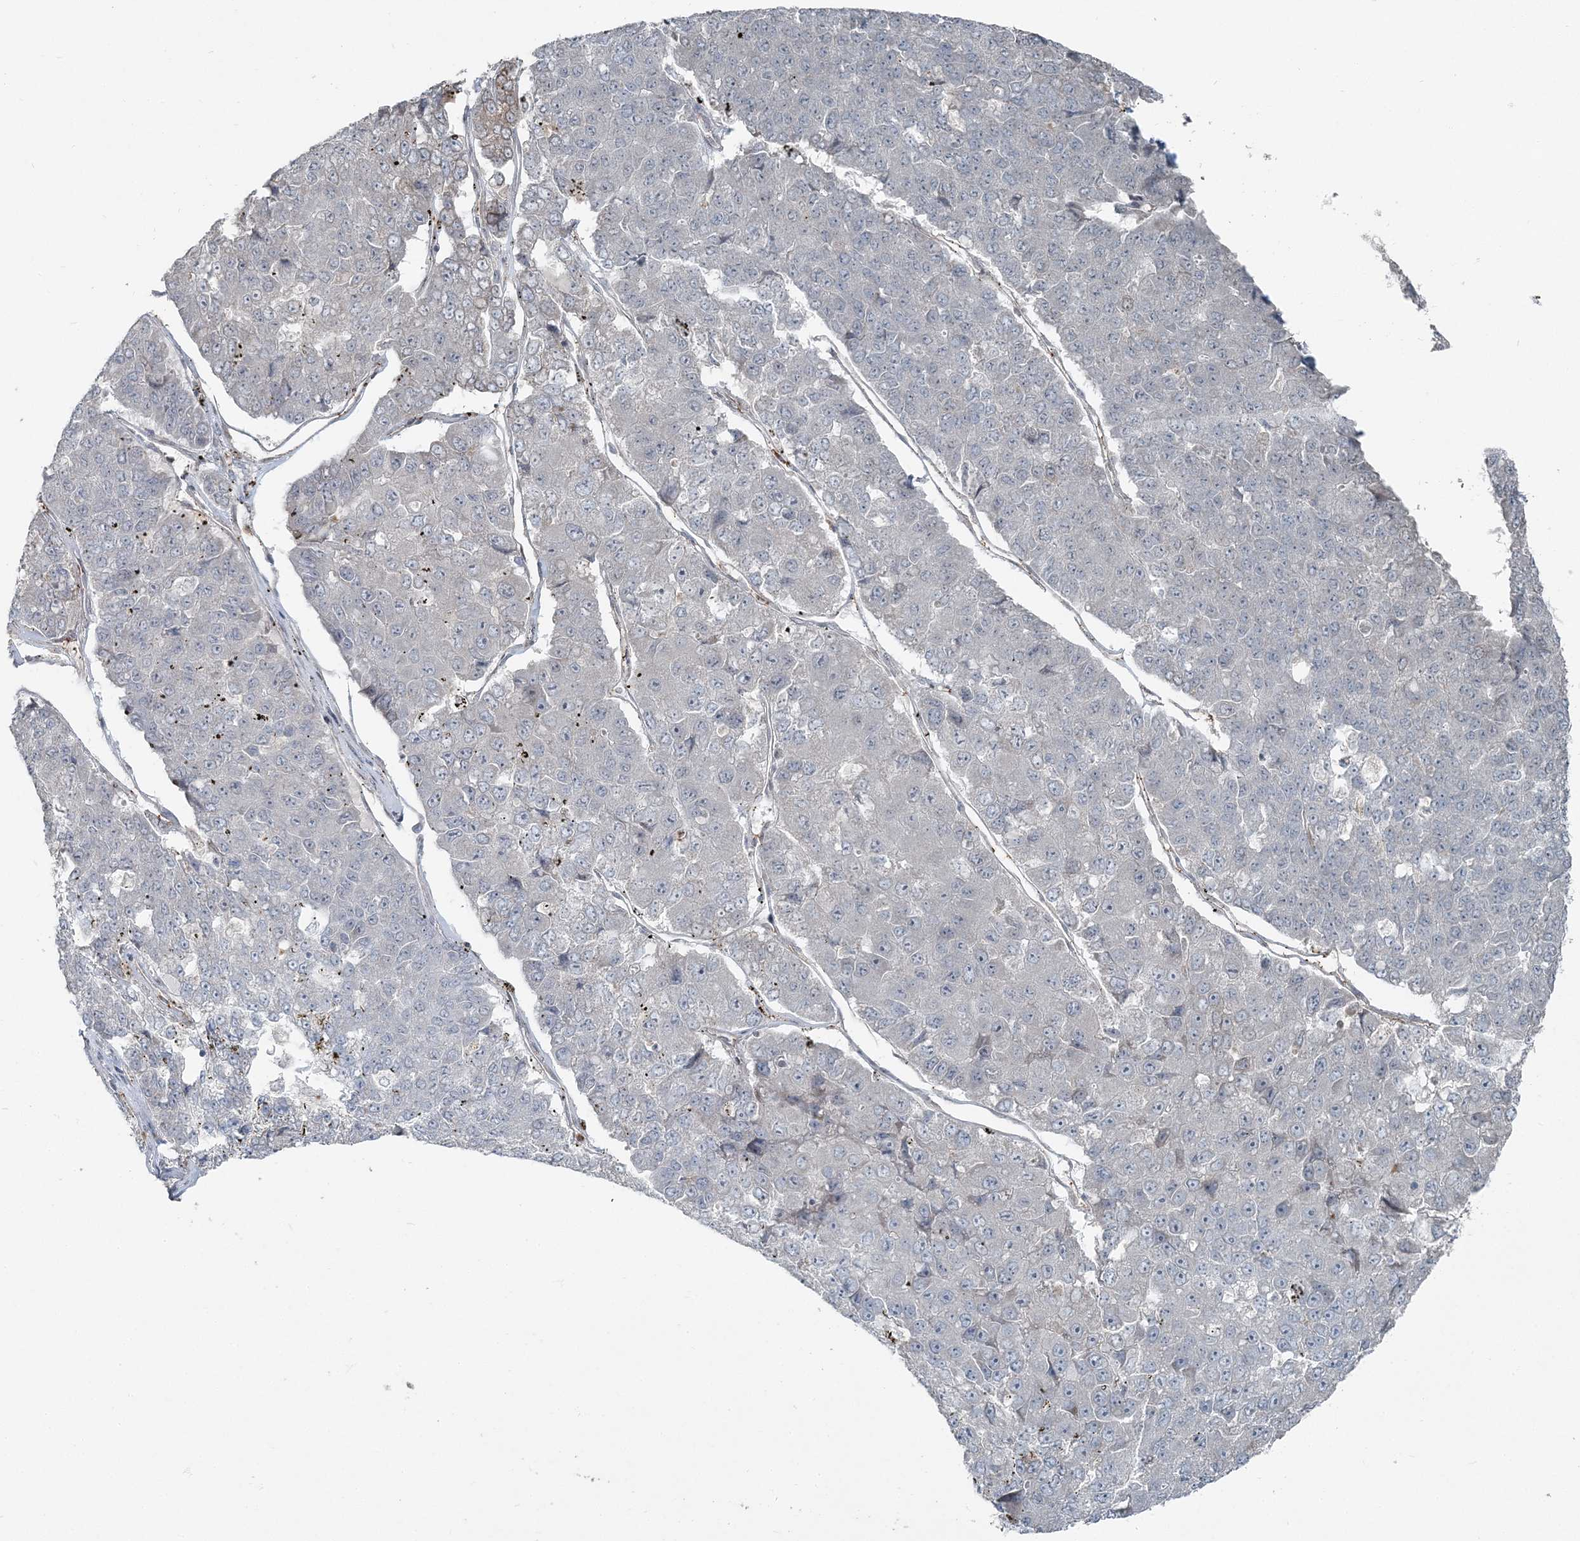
{"staining": {"intensity": "negative", "quantity": "none", "location": "none"}, "tissue": "pancreatic cancer", "cell_type": "Tumor cells", "image_type": "cancer", "snomed": [{"axis": "morphology", "description": "Adenocarcinoma, NOS"}, {"axis": "topography", "description": "Pancreas"}], "caption": "Immunohistochemical staining of adenocarcinoma (pancreatic) demonstrates no significant staining in tumor cells.", "gene": "FBXL17", "patient": {"sex": "male", "age": 50}}